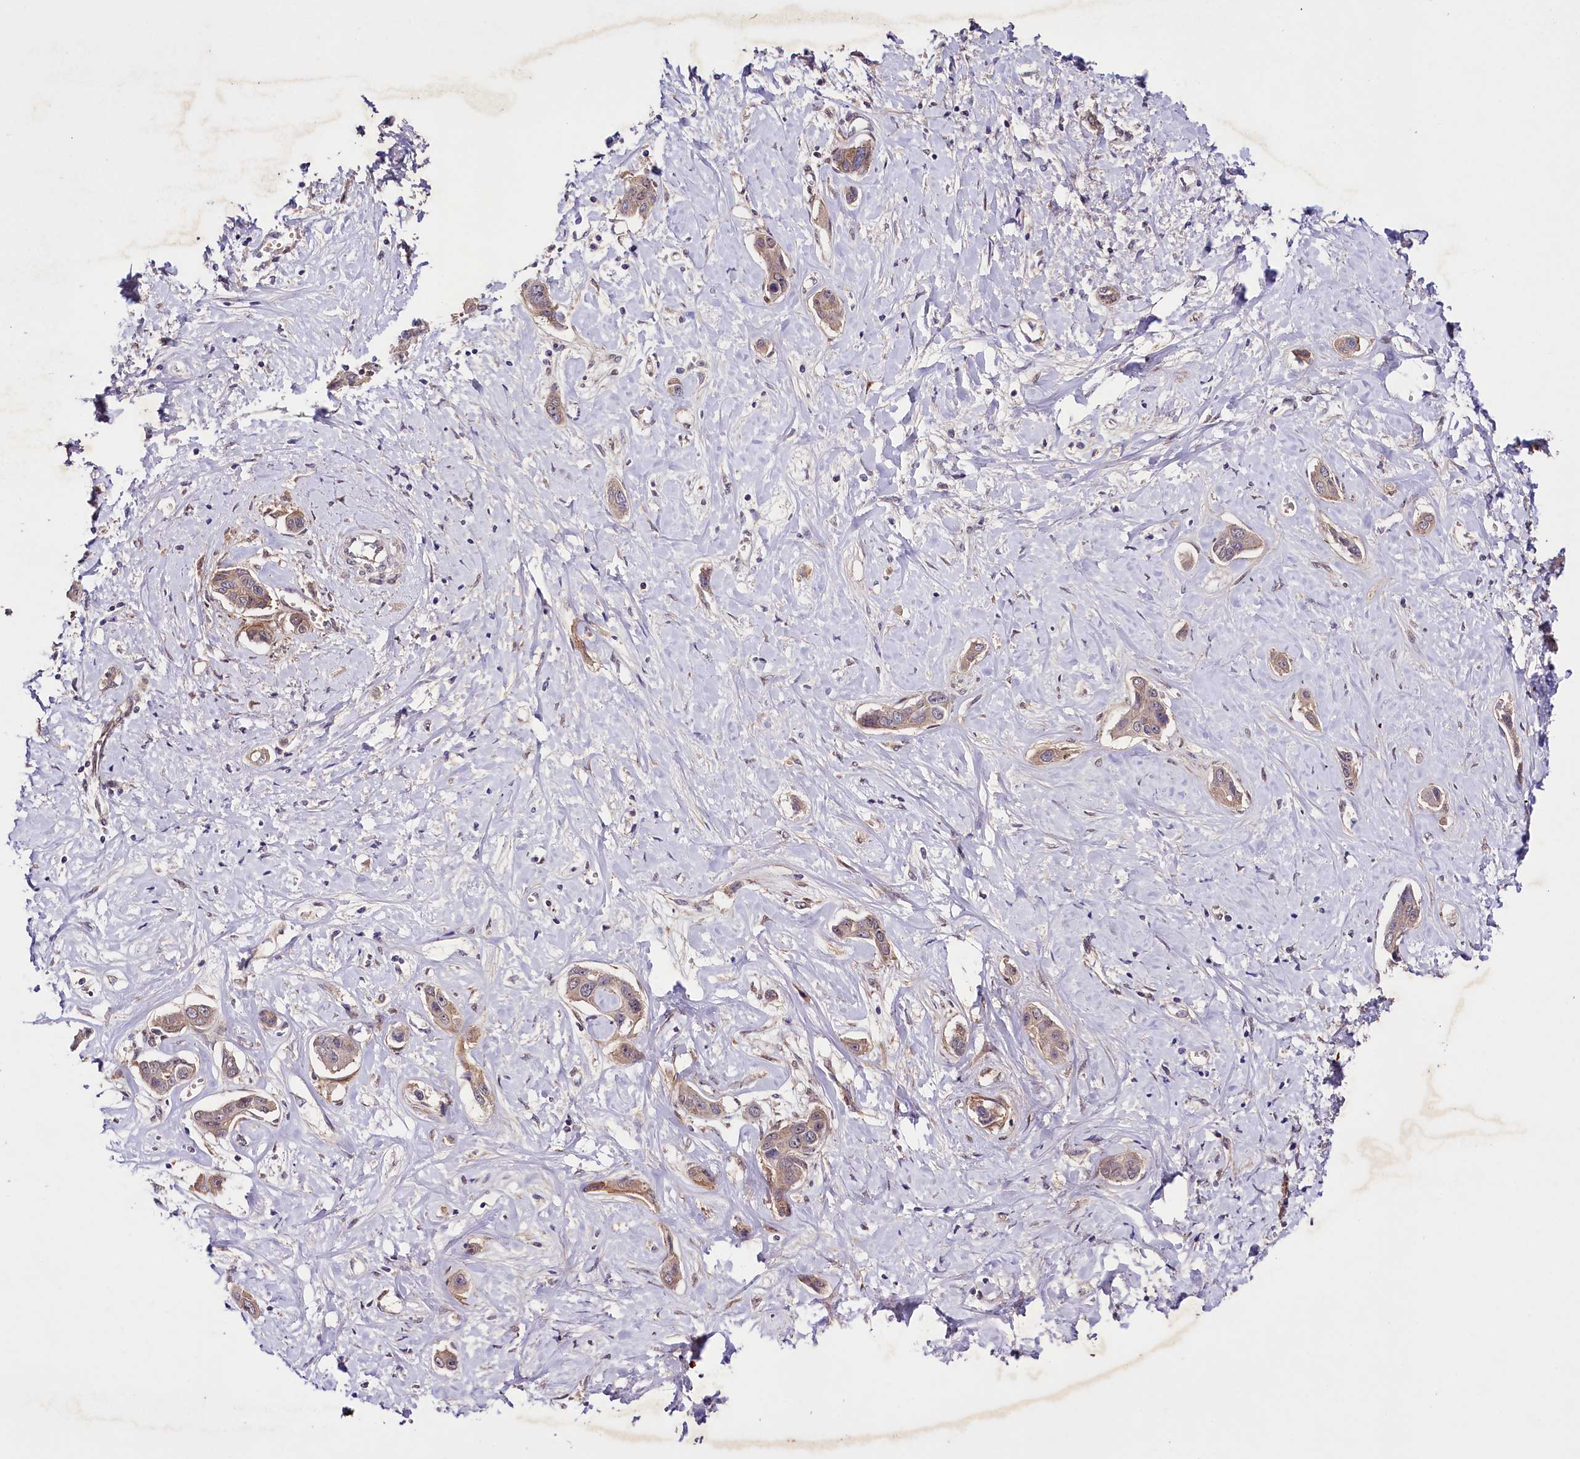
{"staining": {"intensity": "weak", "quantity": ">75%", "location": "cytoplasmic/membranous"}, "tissue": "liver cancer", "cell_type": "Tumor cells", "image_type": "cancer", "snomed": [{"axis": "morphology", "description": "Cholangiocarcinoma"}, {"axis": "topography", "description": "Liver"}], "caption": "Protein expression analysis of liver cancer (cholangiocarcinoma) exhibits weak cytoplasmic/membranous expression in about >75% of tumor cells.", "gene": "PHLDB1", "patient": {"sex": "male", "age": 59}}